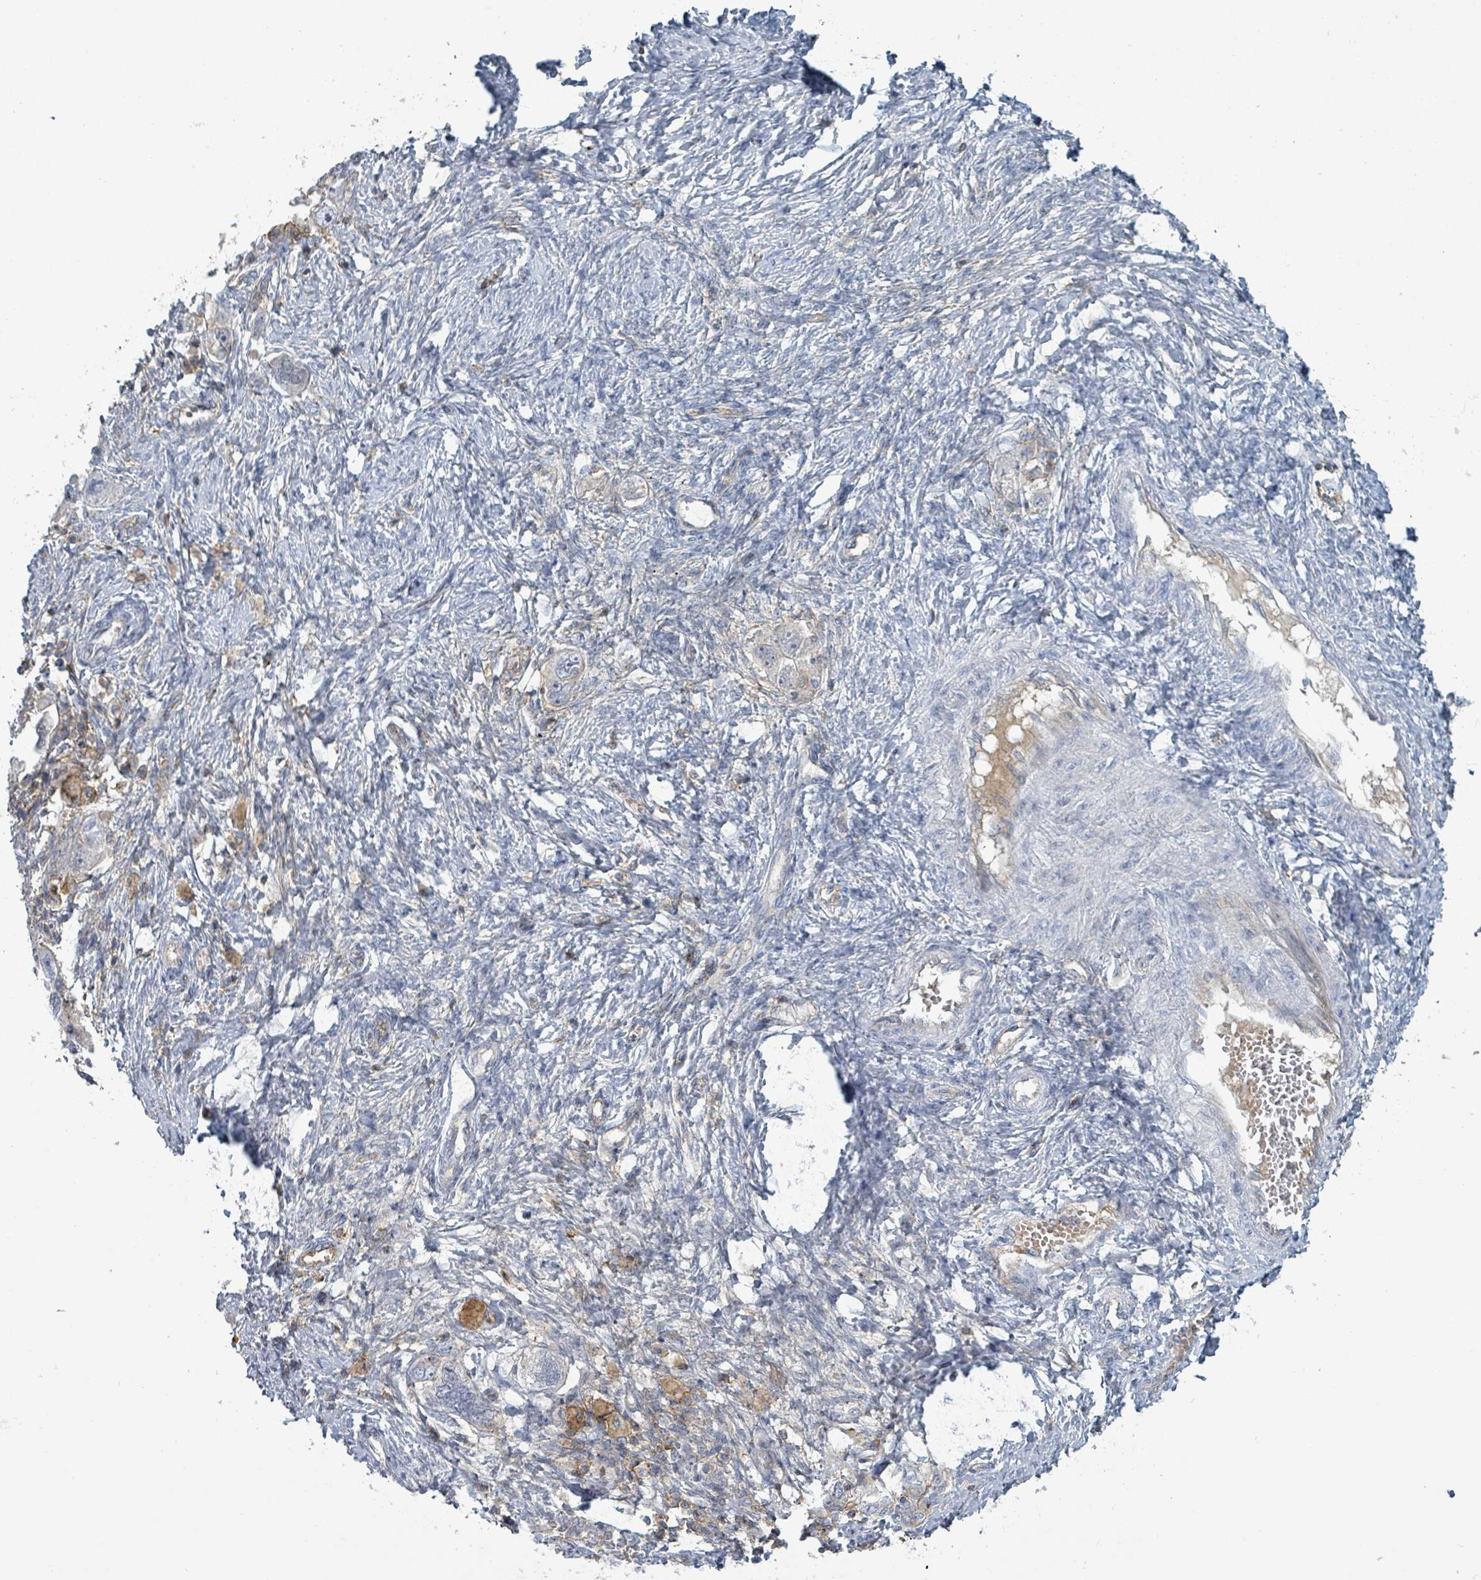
{"staining": {"intensity": "negative", "quantity": "none", "location": "none"}, "tissue": "ovarian cancer", "cell_type": "Tumor cells", "image_type": "cancer", "snomed": [{"axis": "morphology", "description": "Carcinoma, NOS"}, {"axis": "morphology", "description": "Cystadenocarcinoma, serous, NOS"}, {"axis": "topography", "description": "Ovary"}], "caption": "IHC image of neoplastic tissue: human ovarian serous cystadenocarcinoma stained with DAB (3,3'-diaminobenzidine) displays no significant protein expression in tumor cells.", "gene": "TNFRSF14", "patient": {"sex": "female", "age": 69}}